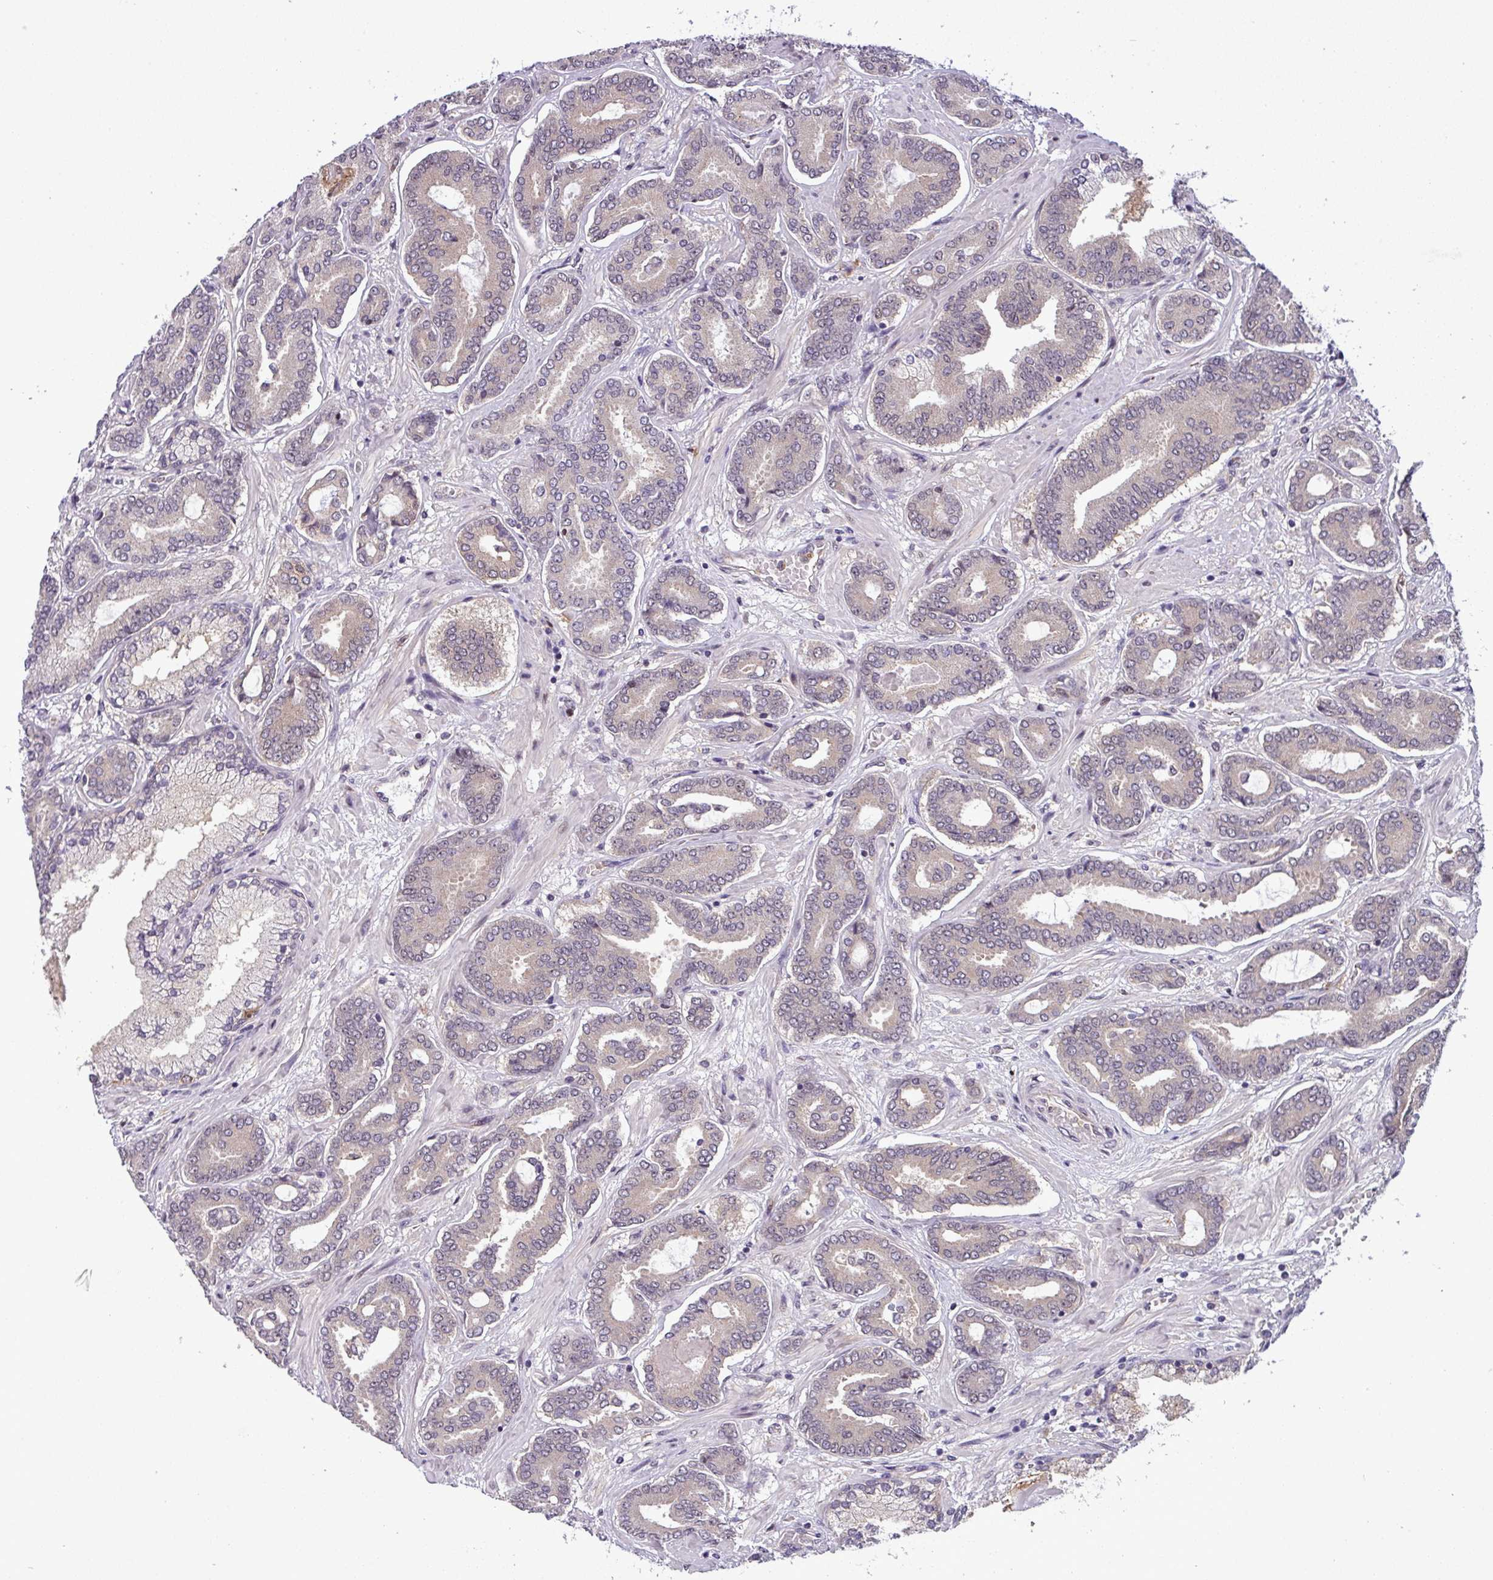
{"staining": {"intensity": "negative", "quantity": "none", "location": "none"}, "tissue": "prostate cancer", "cell_type": "Tumor cells", "image_type": "cancer", "snomed": [{"axis": "morphology", "description": "Adenocarcinoma, Low grade"}, {"axis": "topography", "description": "Prostate and seminal vesicle, NOS"}], "caption": "Prostate adenocarcinoma (low-grade) was stained to show a protein in brown. There is no significant expression in tumor cells. Brightfield microscopy of IHC stained with DAB (brown) and hematoxylin (blue), captured at high magnification.", "gene": "NPFFR1", "patient": {"sex": "male", "age": 61}}